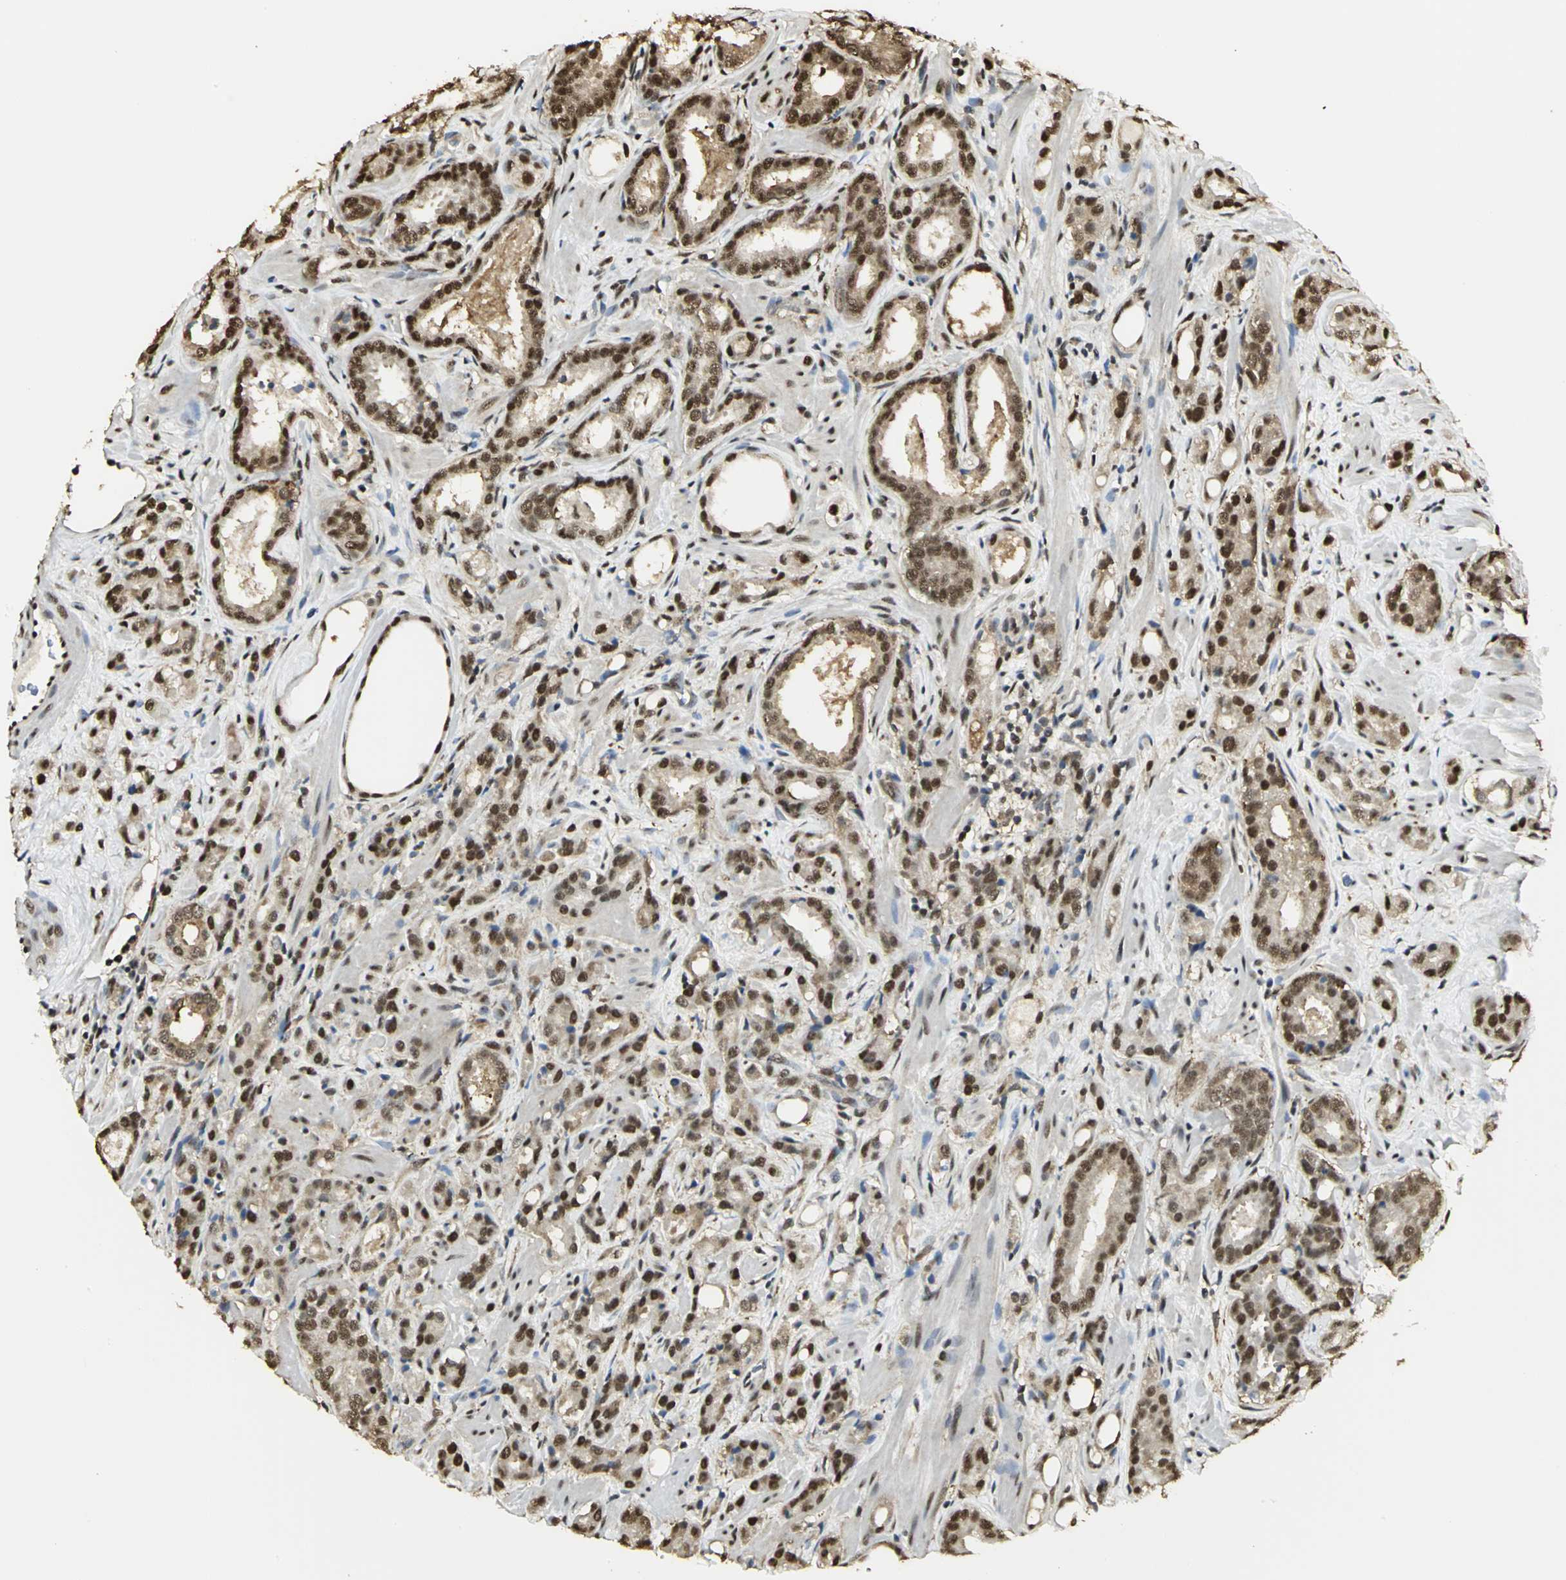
{"staining": {"intensity": "strong", "quantity": ">75%", "location": "cytoplasmic/membranous,nuclear"}, "tissue": "prostate cancer", "cell_type": "Tumor cells", "image_type": "cancer", "snomed": [{"axis": "morphology", "description": "Adenocarcinoma, Low grade"}, {"axis": "topography", "description": "Prostate"}], "caption": "Immunohistochemistry staining of prostate low-grade adenocarcinoma, which reveals high levels of strong cytoplasmic/membranous and nuclear staining in about >75% of tumor cells indicating strong cytoplasmic/membranous and nuclear protein positivity. The staining was performed using DAB (brown) for protein detection and nuclei were counterstained in hematoxylin (blue).", "gene": "SET", "patient": {"sex": "male", "age": 57}}